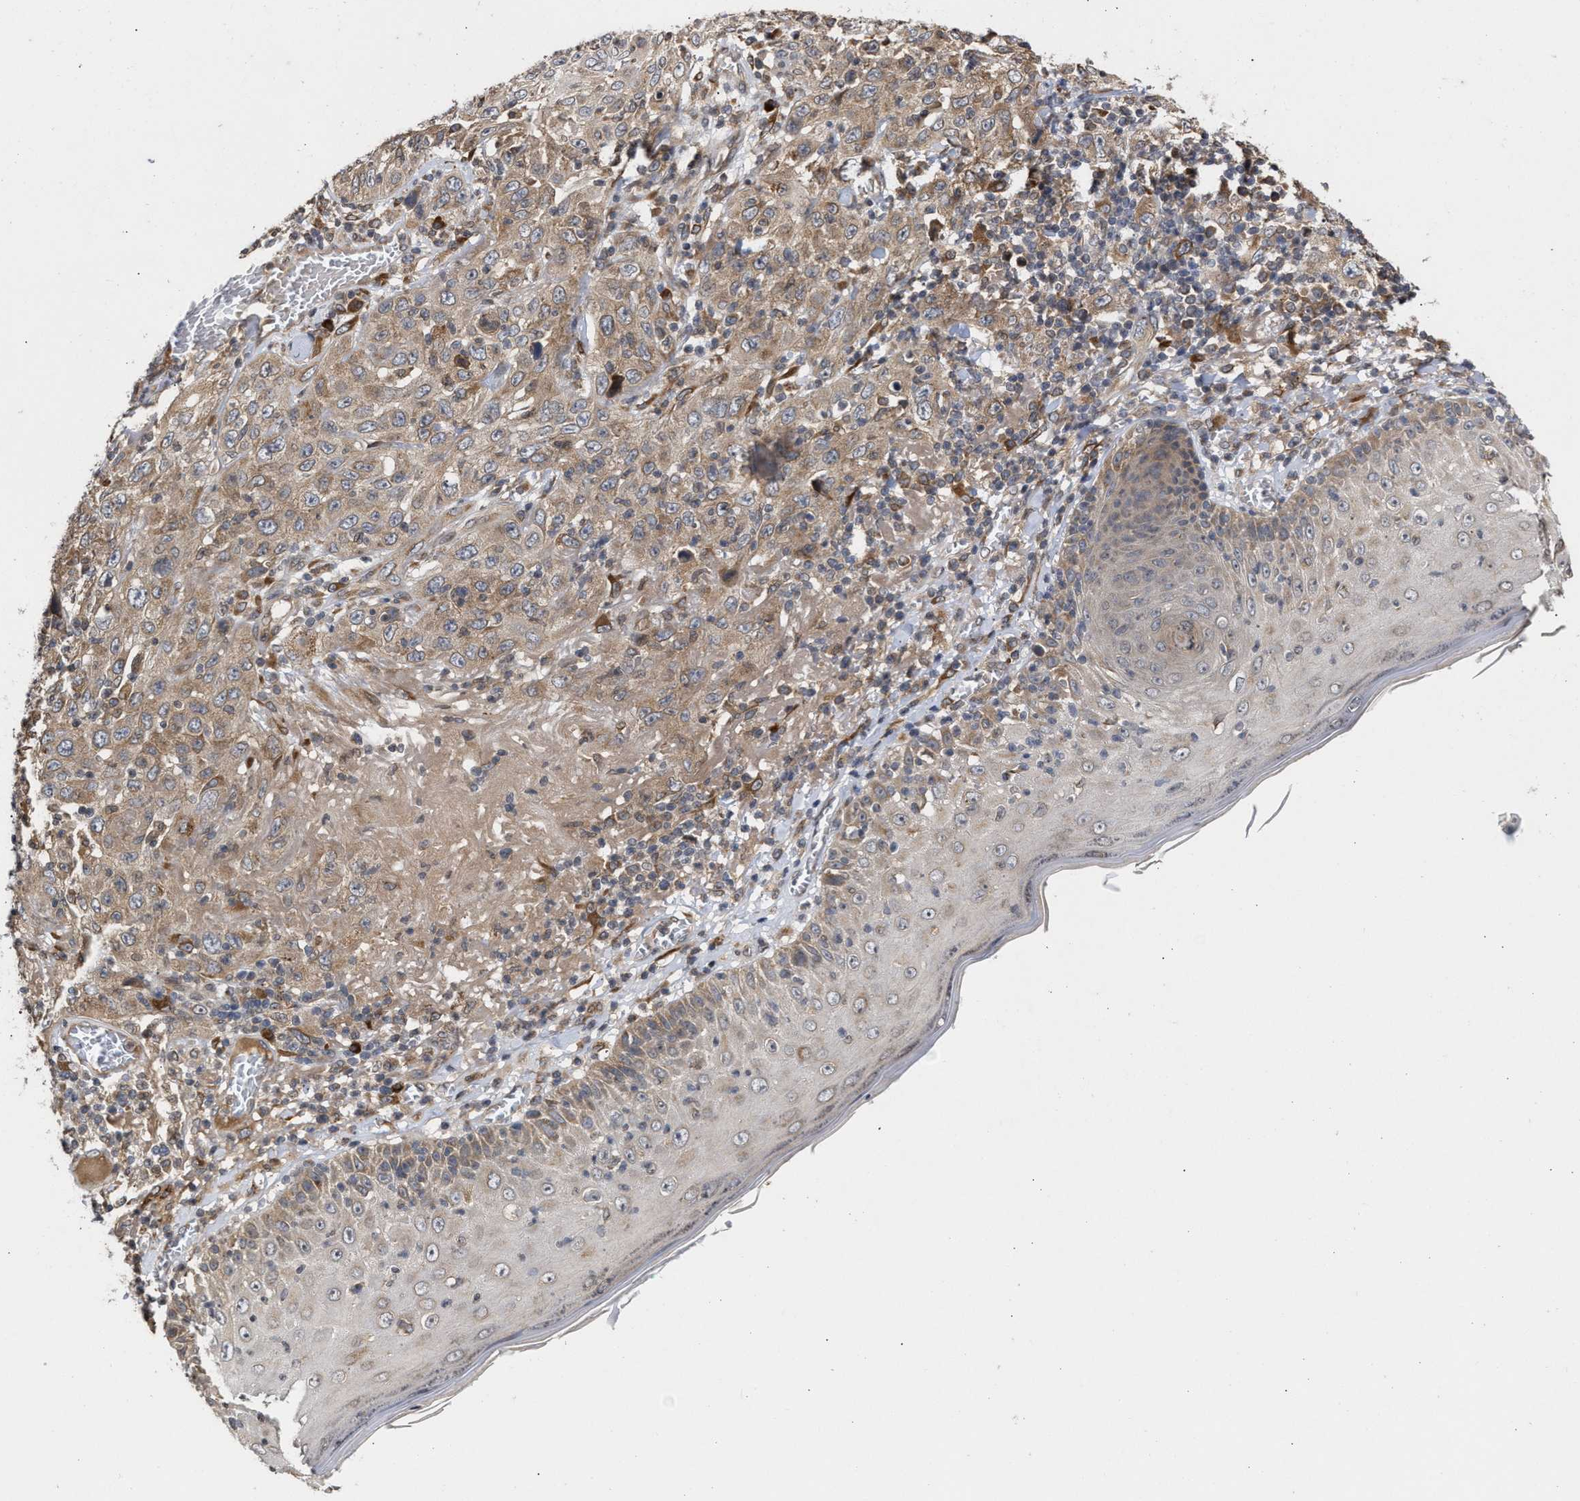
{"staining": {"intensity": "moderate", "quantity": "25%-75%", "location": "cytoplasmic/membranous"}, "tissue": "skin cancer", "cell_type": "Tumor cells", "image_type": "cancer", "snomed": [{"axis": "morphology", "description": "Squamous cell carcinoma, NOS"}, {"axis": "topography", "description": "Skin"}], "caption": "Skin cancer tissue shows moderate cytoplasmic/membranous positivity in about 25%-75% of tumor cells, visualized by immunohistochemistry. (Stains: DAB (3,3'-diaminobenzidine) in brown, nuclei in blue, Microscopy: brightfield microscopy at high magnification).", "gene": "SAR1A", "patient": {"sex": "female", "age": 88}}